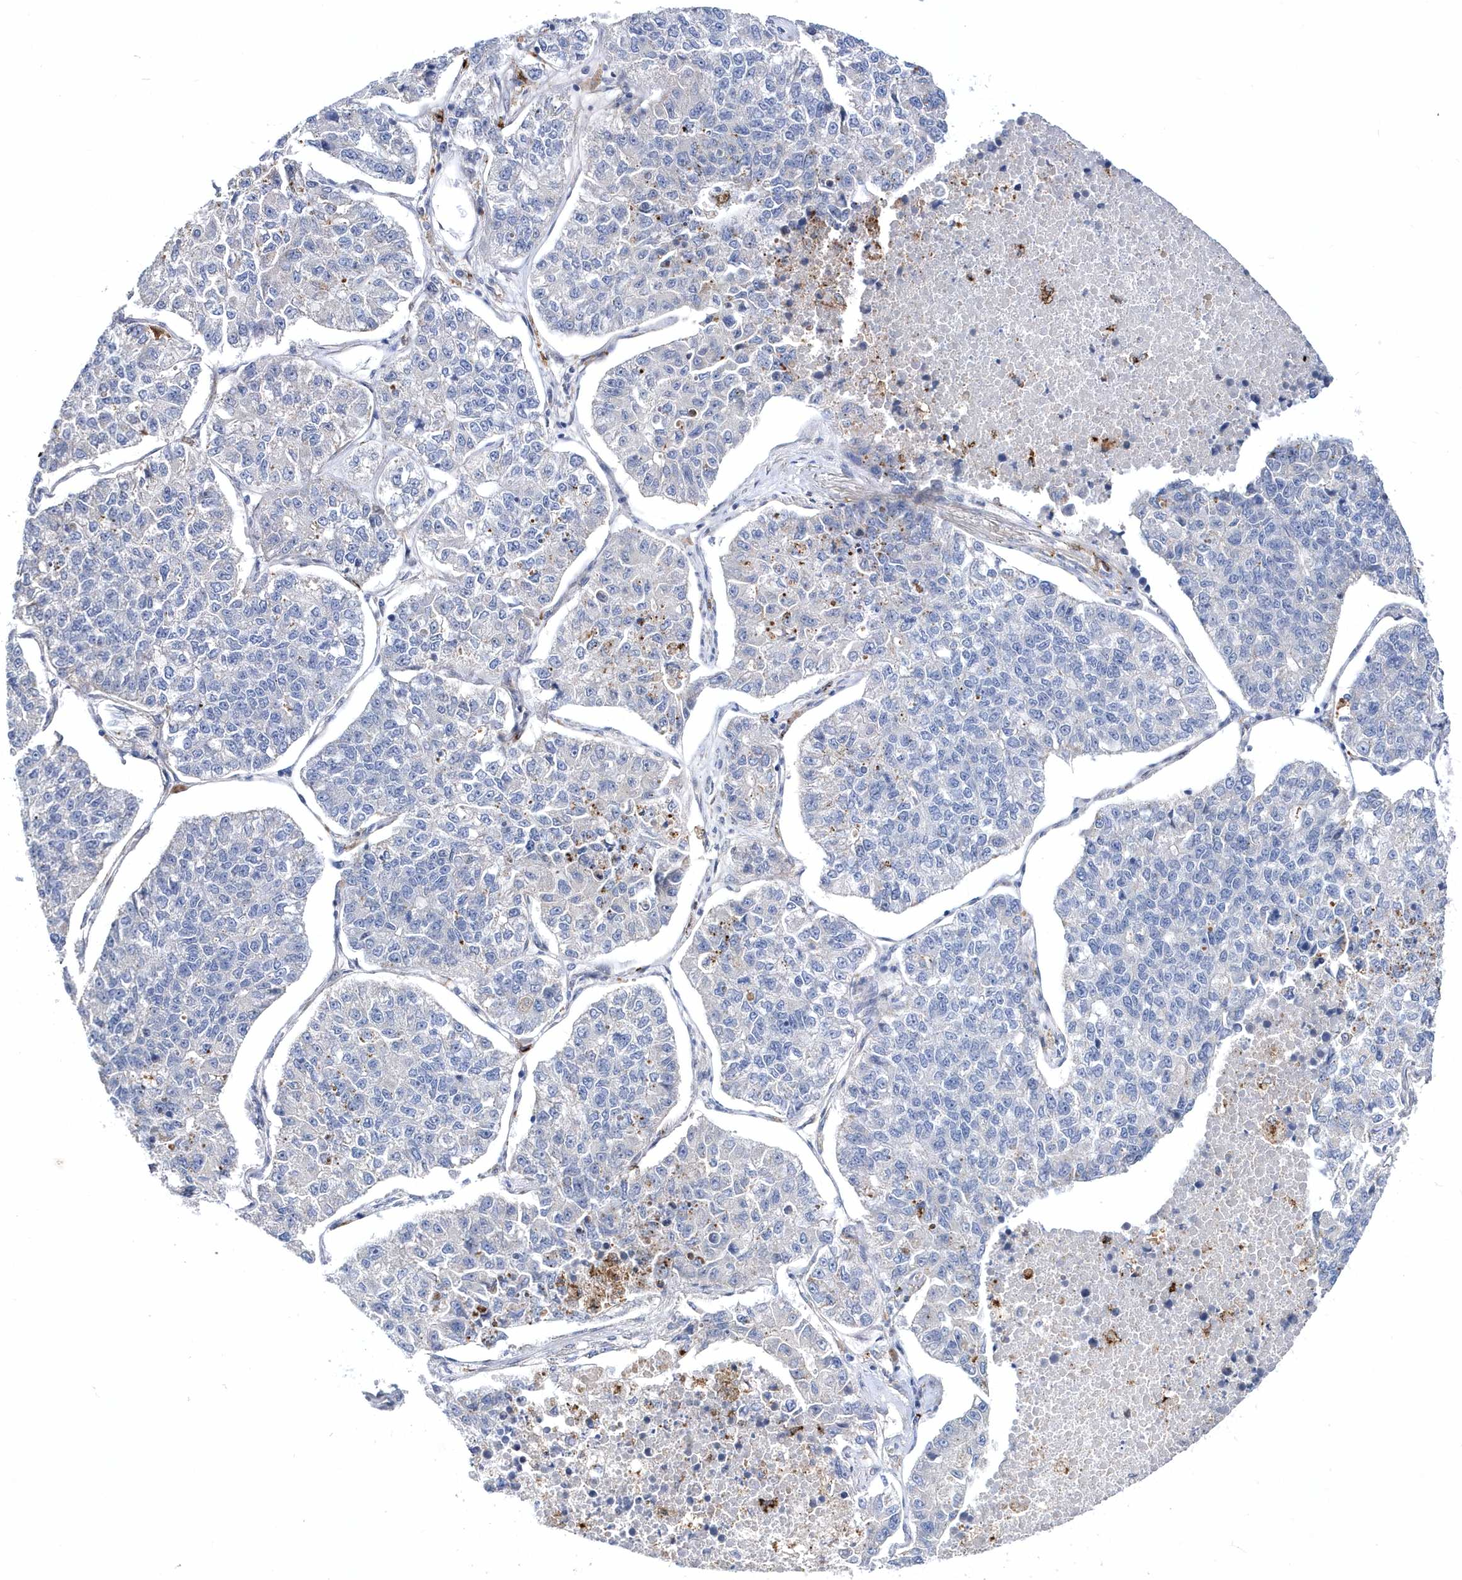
{"staining": {"intensity": "negative", "quantity": "none", "location": "none"}, "tissue": "lung cancer", "cell_type": "Tumor cells", "image_type": "cancer", "snomed": [{"axis": "morphology", "description": "Adenocarcinoma, NOS"}, {"axis": "topography", "description": "Lung"}], "caption": "A high-resolution micrograph shows immunohistochemistry (IHC) staining of lung cancer, which reveals no significant positivity in tumor cells.", "gene": "LONRF2", "patient": {"sex": "male", "age": 49}}